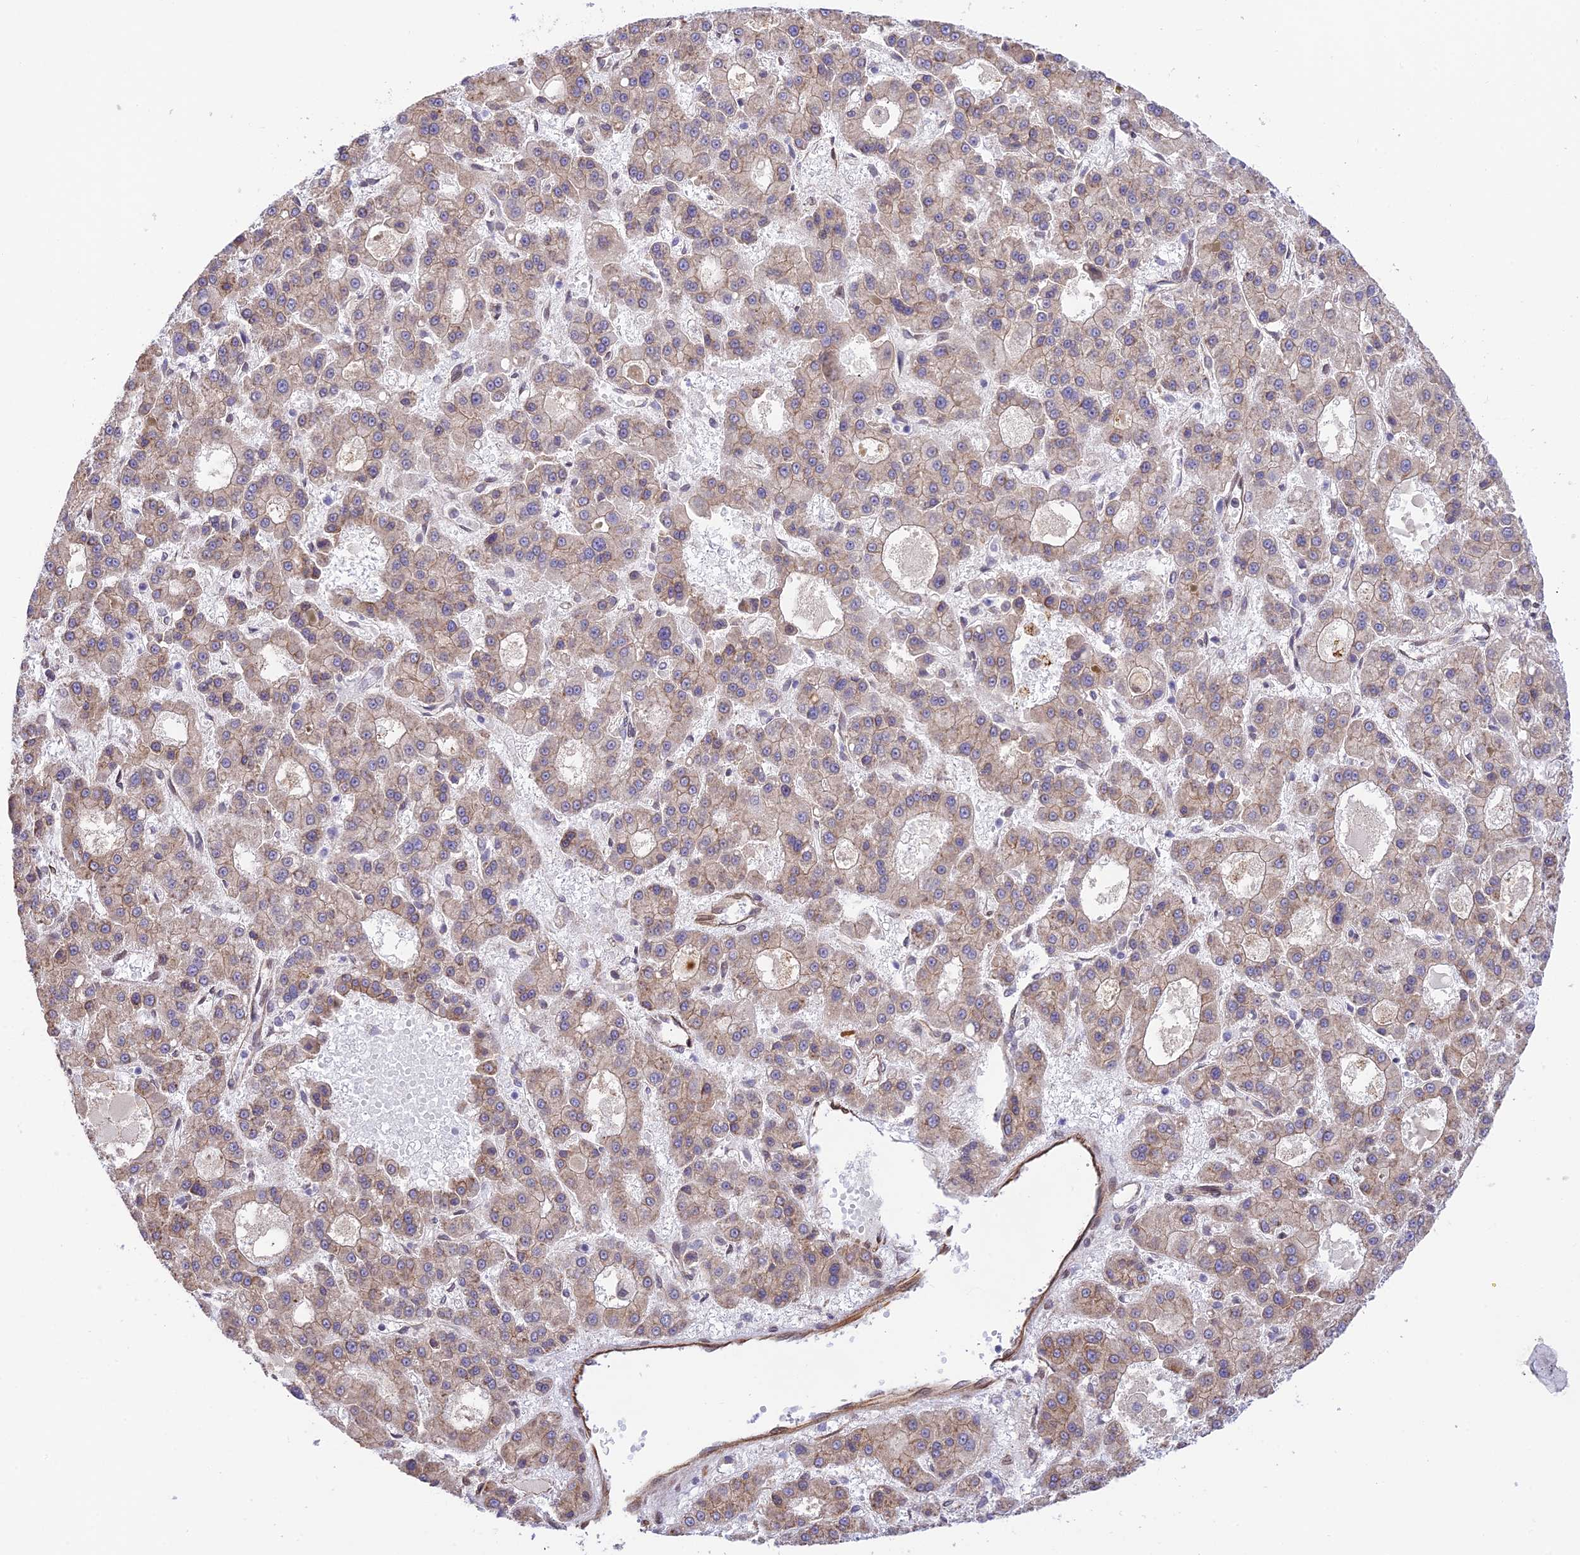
{"staining": {"intensity": "weak", "quantity": "<25%", "location": "cytoplasmic/membranous"}, "tissue": "liver cancer", "cell_type": "Tumor cells", "image_type": "cancer", "snomed": [{"axis": "morphology", "description": "Carcinoma, Hepatocellular, NOS"}, {"axis": "topography", "description": "Liver"}], "caption": "High magnification brightfield microscopy of liver cancer (hepatocellular carcinoma) stained with DAB (3,3'-diaminobenzidine) (brown) and counterstained with hematoxylin (blue): tumor cells show no significant staining.", "gene": "EXOC3L4", "patient": {"sex": "male", "age": 70}}